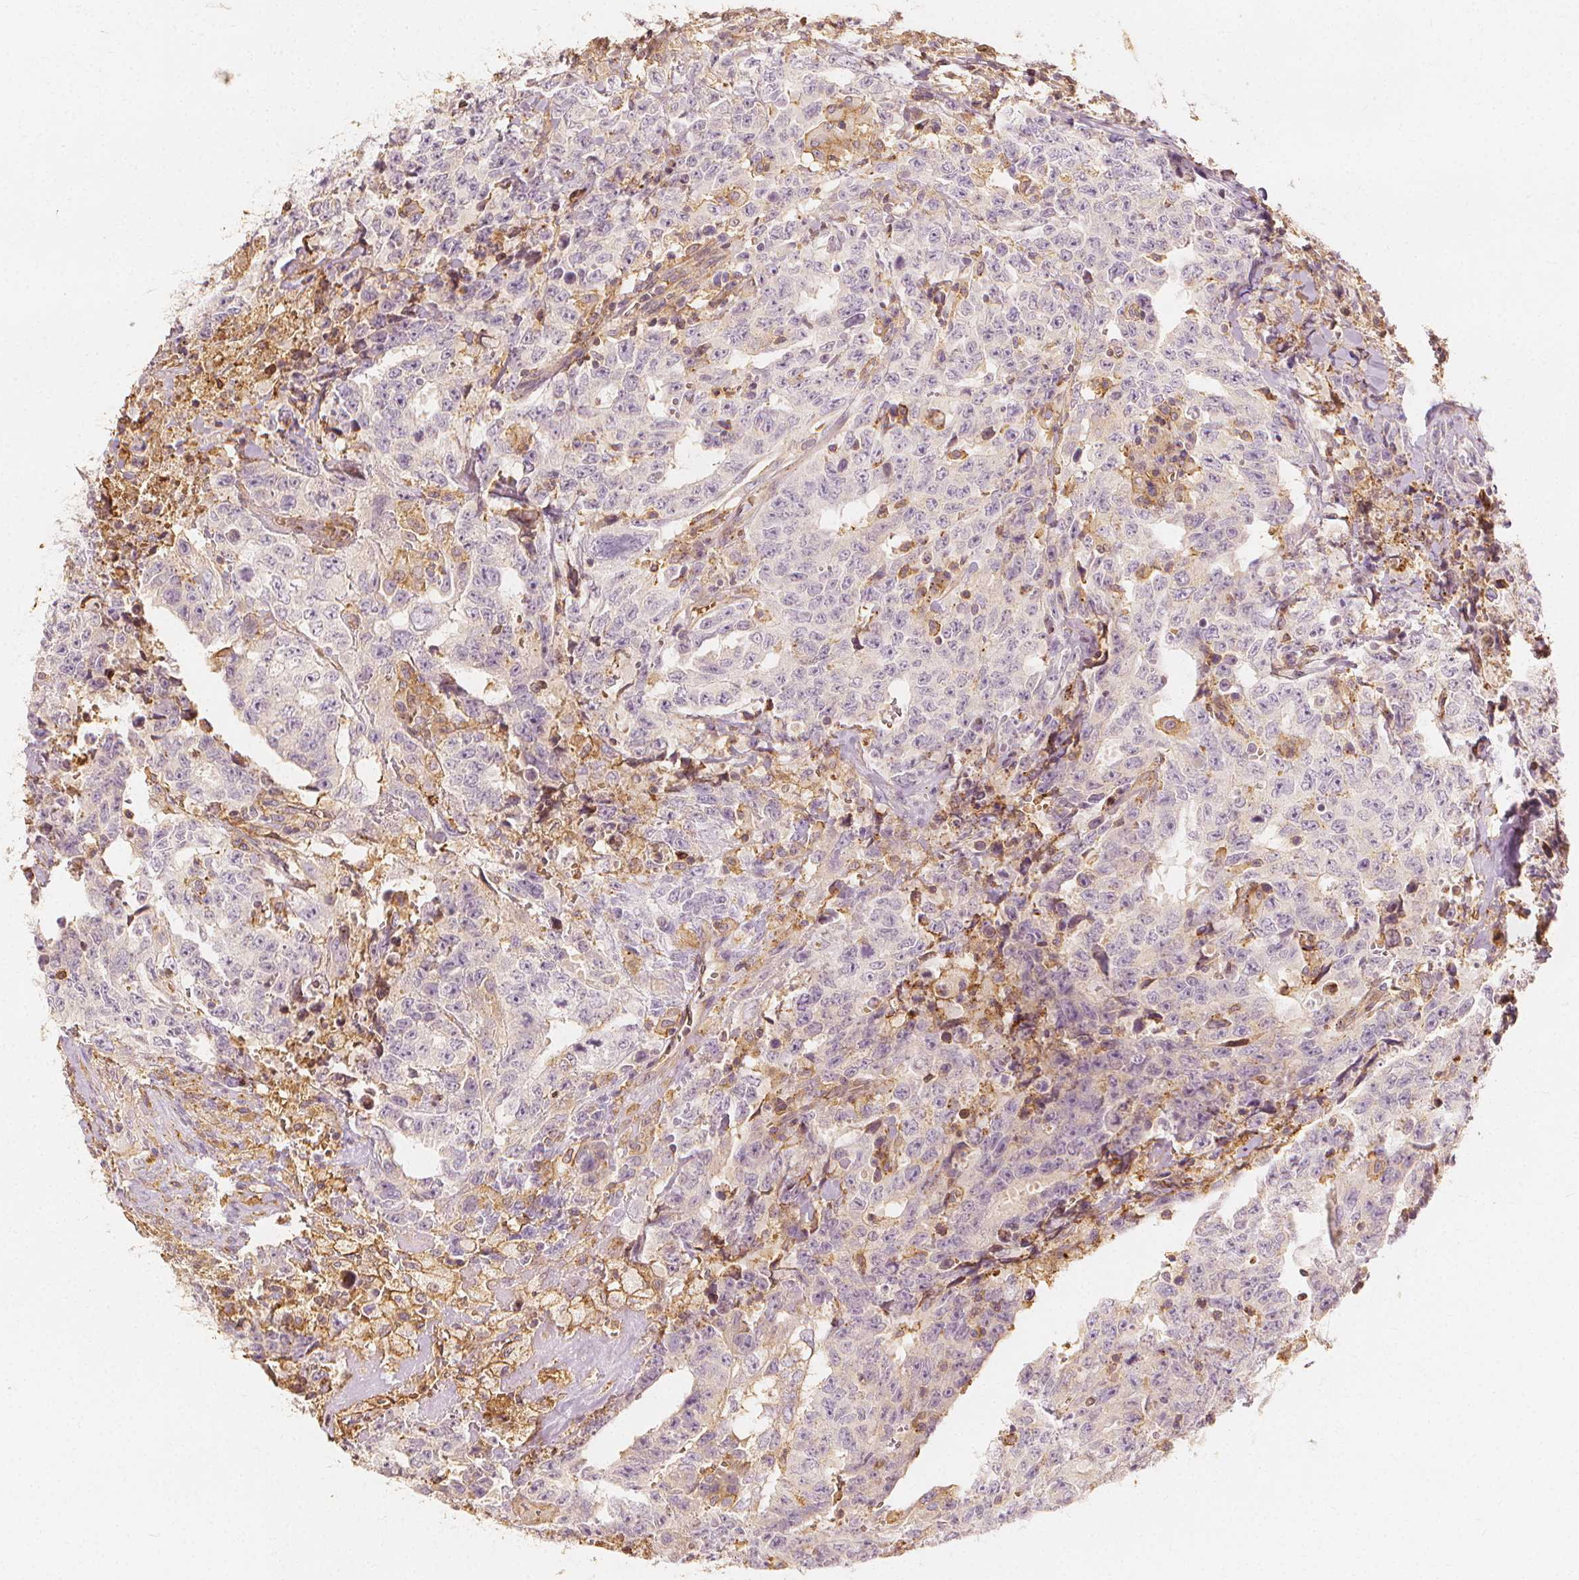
{"staining": {"intensity": "negative", "quantity": "none", "location": "none"}, "tissue": "testis cancer", "cell_type": "Tumor cells", "image_type": "cancer", "snomed": [{"axis": "morphology", "description": "Carcinoma, Embryonal, NOS"}, {"axis": "topography", "description": "Testis"}], "caption": "IHC photomicrograph of neoplastic tissue: human embryonal carcinoma (testis) stained with DAB displays no significant protein expression in tumor cells. The staining is performed using DAB brown chromogen with nuclei counter-stained in using hematoxylin.", "gene": "ARHGAP26", "patient": {"sex": "male", "age": 24}}